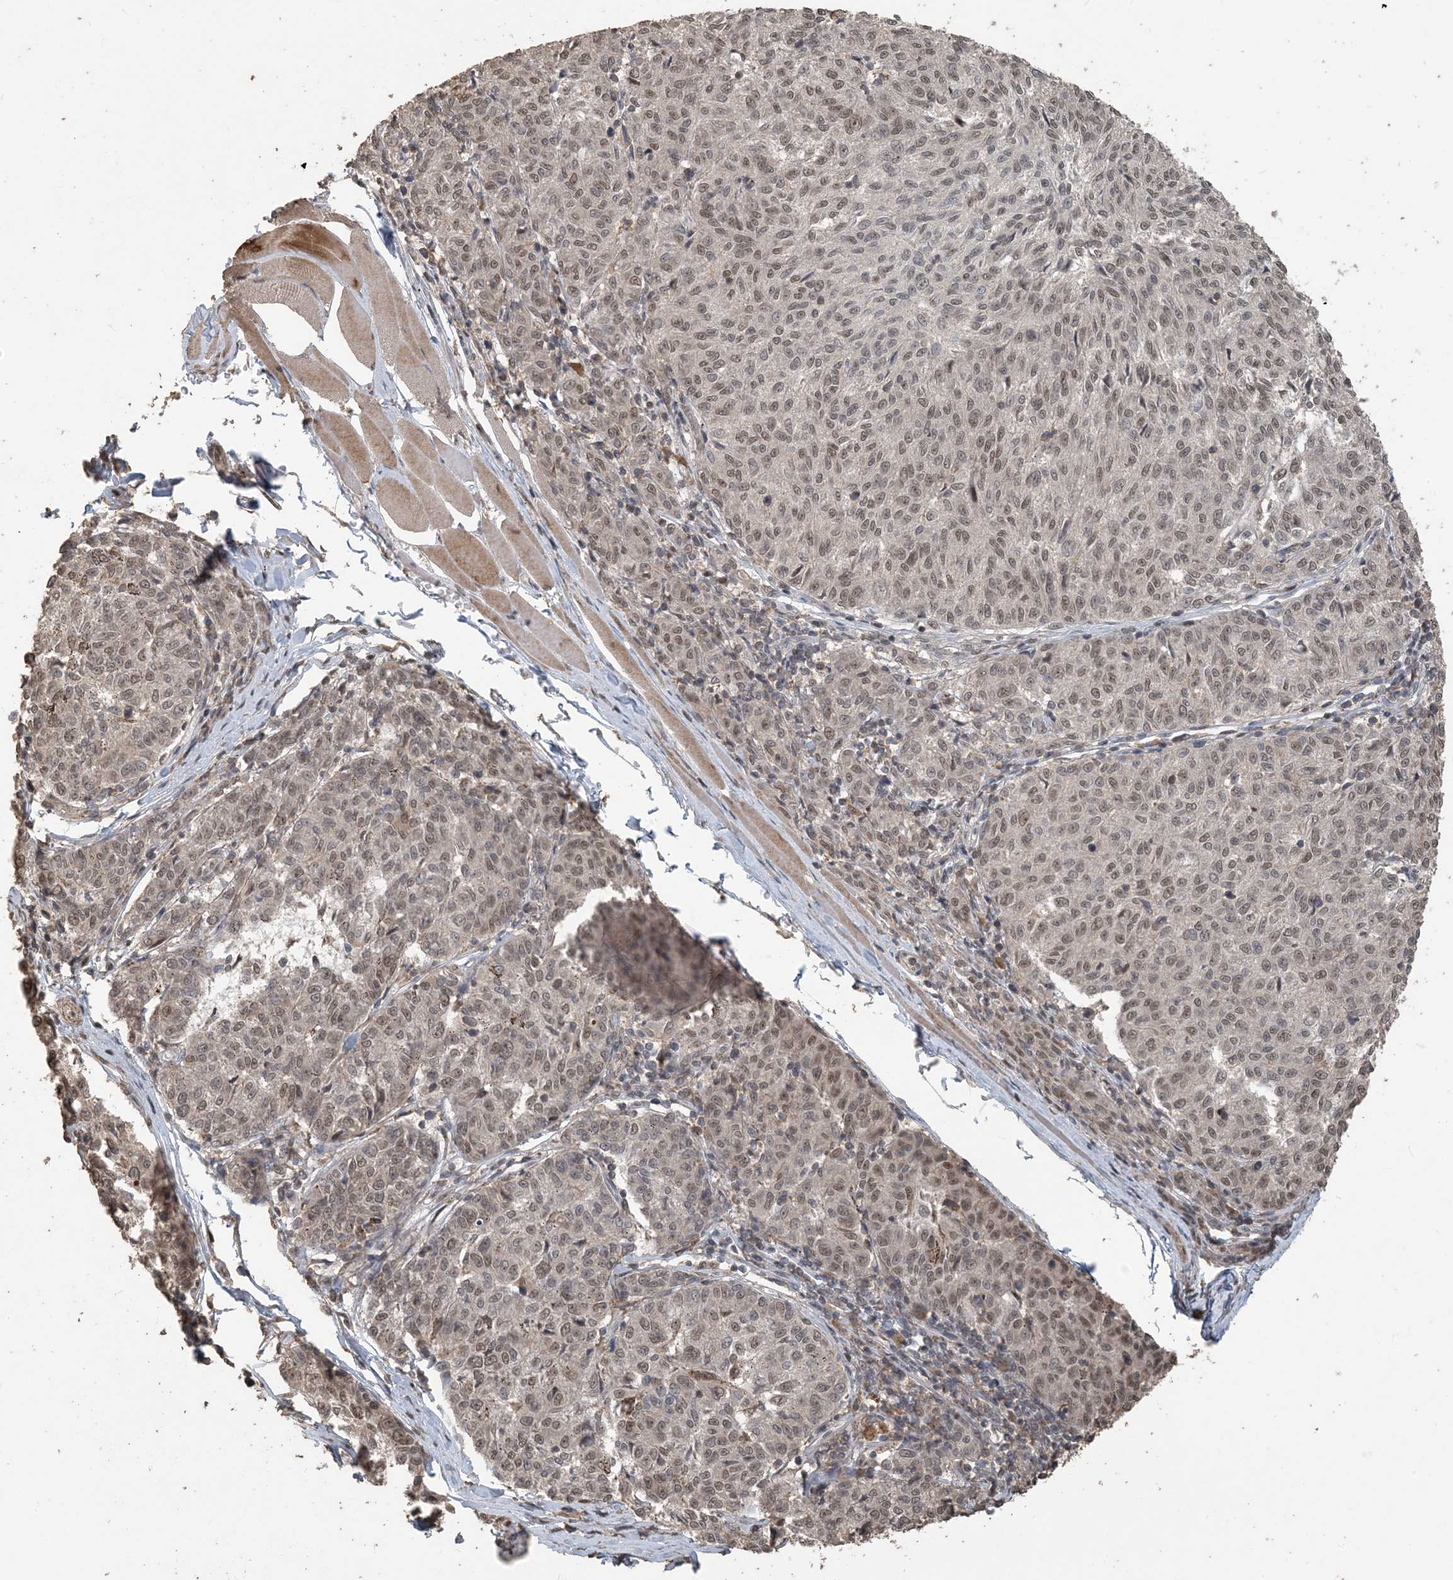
{"staining": {"intensity": "weak", "quantity": ">75%", "location": "nuclear"}, "tissue": "melanoma", "cell_type": "Tumor cells", "image_type": "cancer", "snomed": [{"axis": "morphology", "description": "Malignant melanoma, NOS"}, {"axis": "topography", "description": "Skin"}], "caption": "Immunohistochemical staining of human malignant melanoma displays low levels of weak nuclear protein expression in approximately >75% of tumor cells. (Brightfield microscopy of DAB IHC at high magnification).", "gene": "ZC3H12A", "patient": {"sex": "female", "age": 72}}